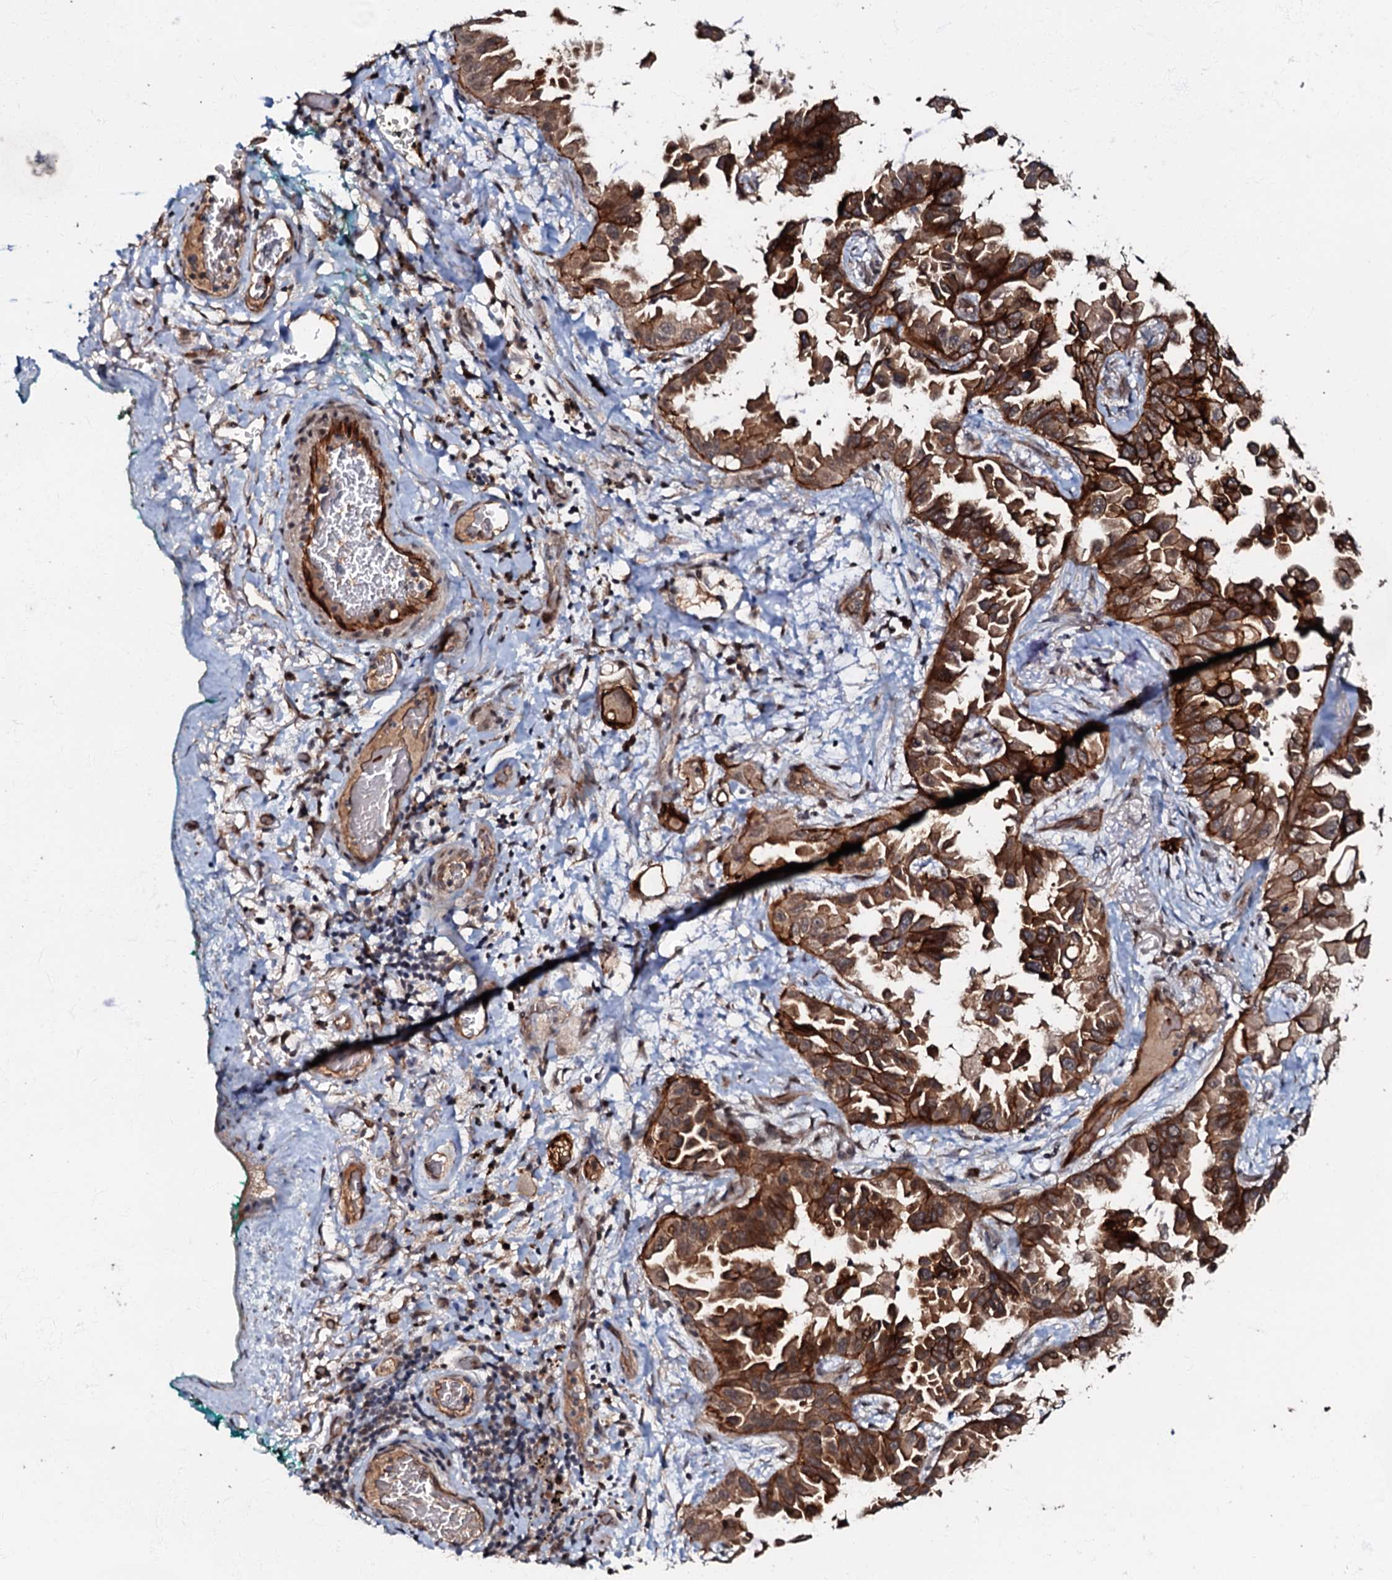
{"staining": {"intensity": "moderate", "quantity": ">75%", "location": "cytoplasmic/membranous"}, "tissue": "lung cancer", "cell_type": "Tumor cells", "image_type": "cancer", "snomed": [{"axis": "morphology", "description": "Adenocarcinoma, NOS"}, {"axis": "topography", "description": "Lung"}], "caption": "Protein expression analysis of adenocarcinoma (lung) shows moderate cytoplasmic/membranous positivity in about >75% of tumor cells.", "gene": "MANSC4", "patient": {"sex": "female", "age": 67}}